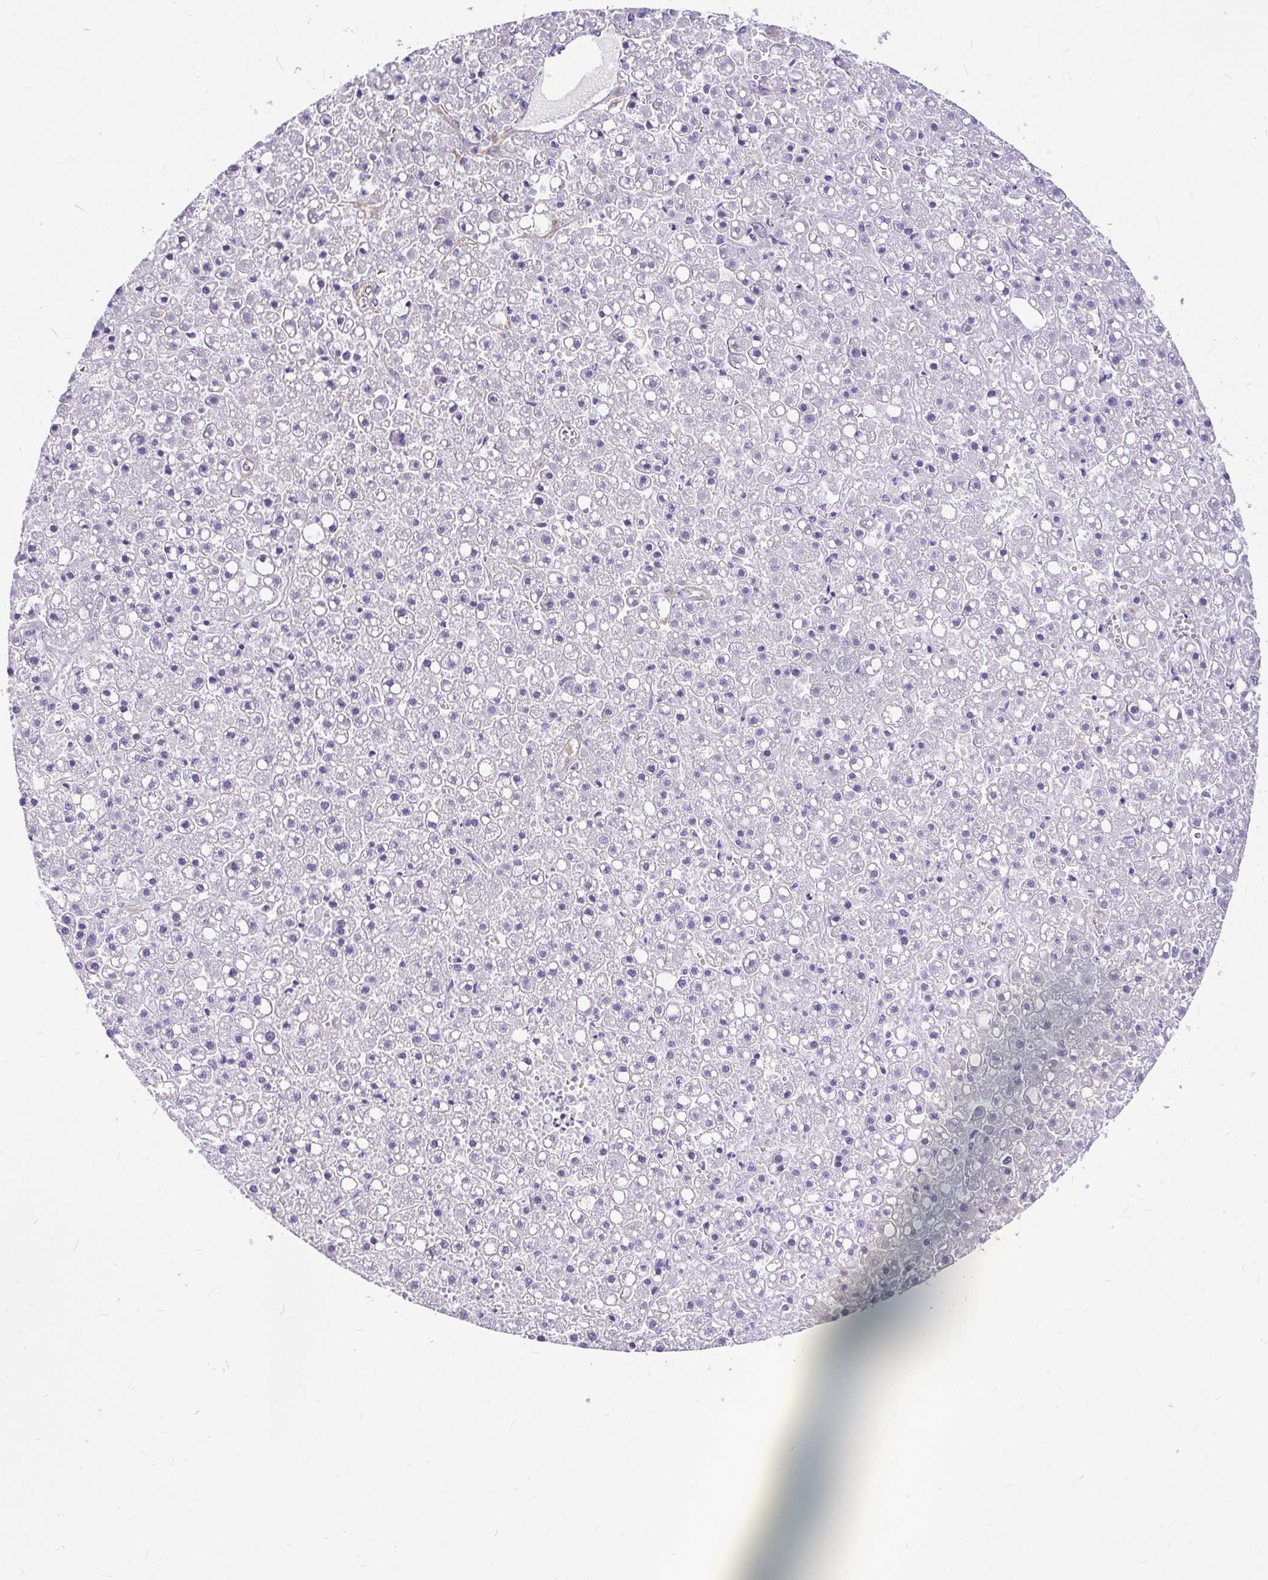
{"staining": {"intensity": "negative", "quantity": "none", "location": "none"}, "tissue": "liver cancer", "cell_type": "Tumor cells", "image_type": "cancer", "snomed": [{"axis": "morphology", "description": "Carcinoma, Hepatocellular, NOS"}, {"axis": "topography", "description": "Liver"}], "caption": "The micrograph displays no staining of tumor cells in liver hepatocellular carcinoma.", "gene": "MYO1B", "patient": {"sex": "male", "age": 67}}